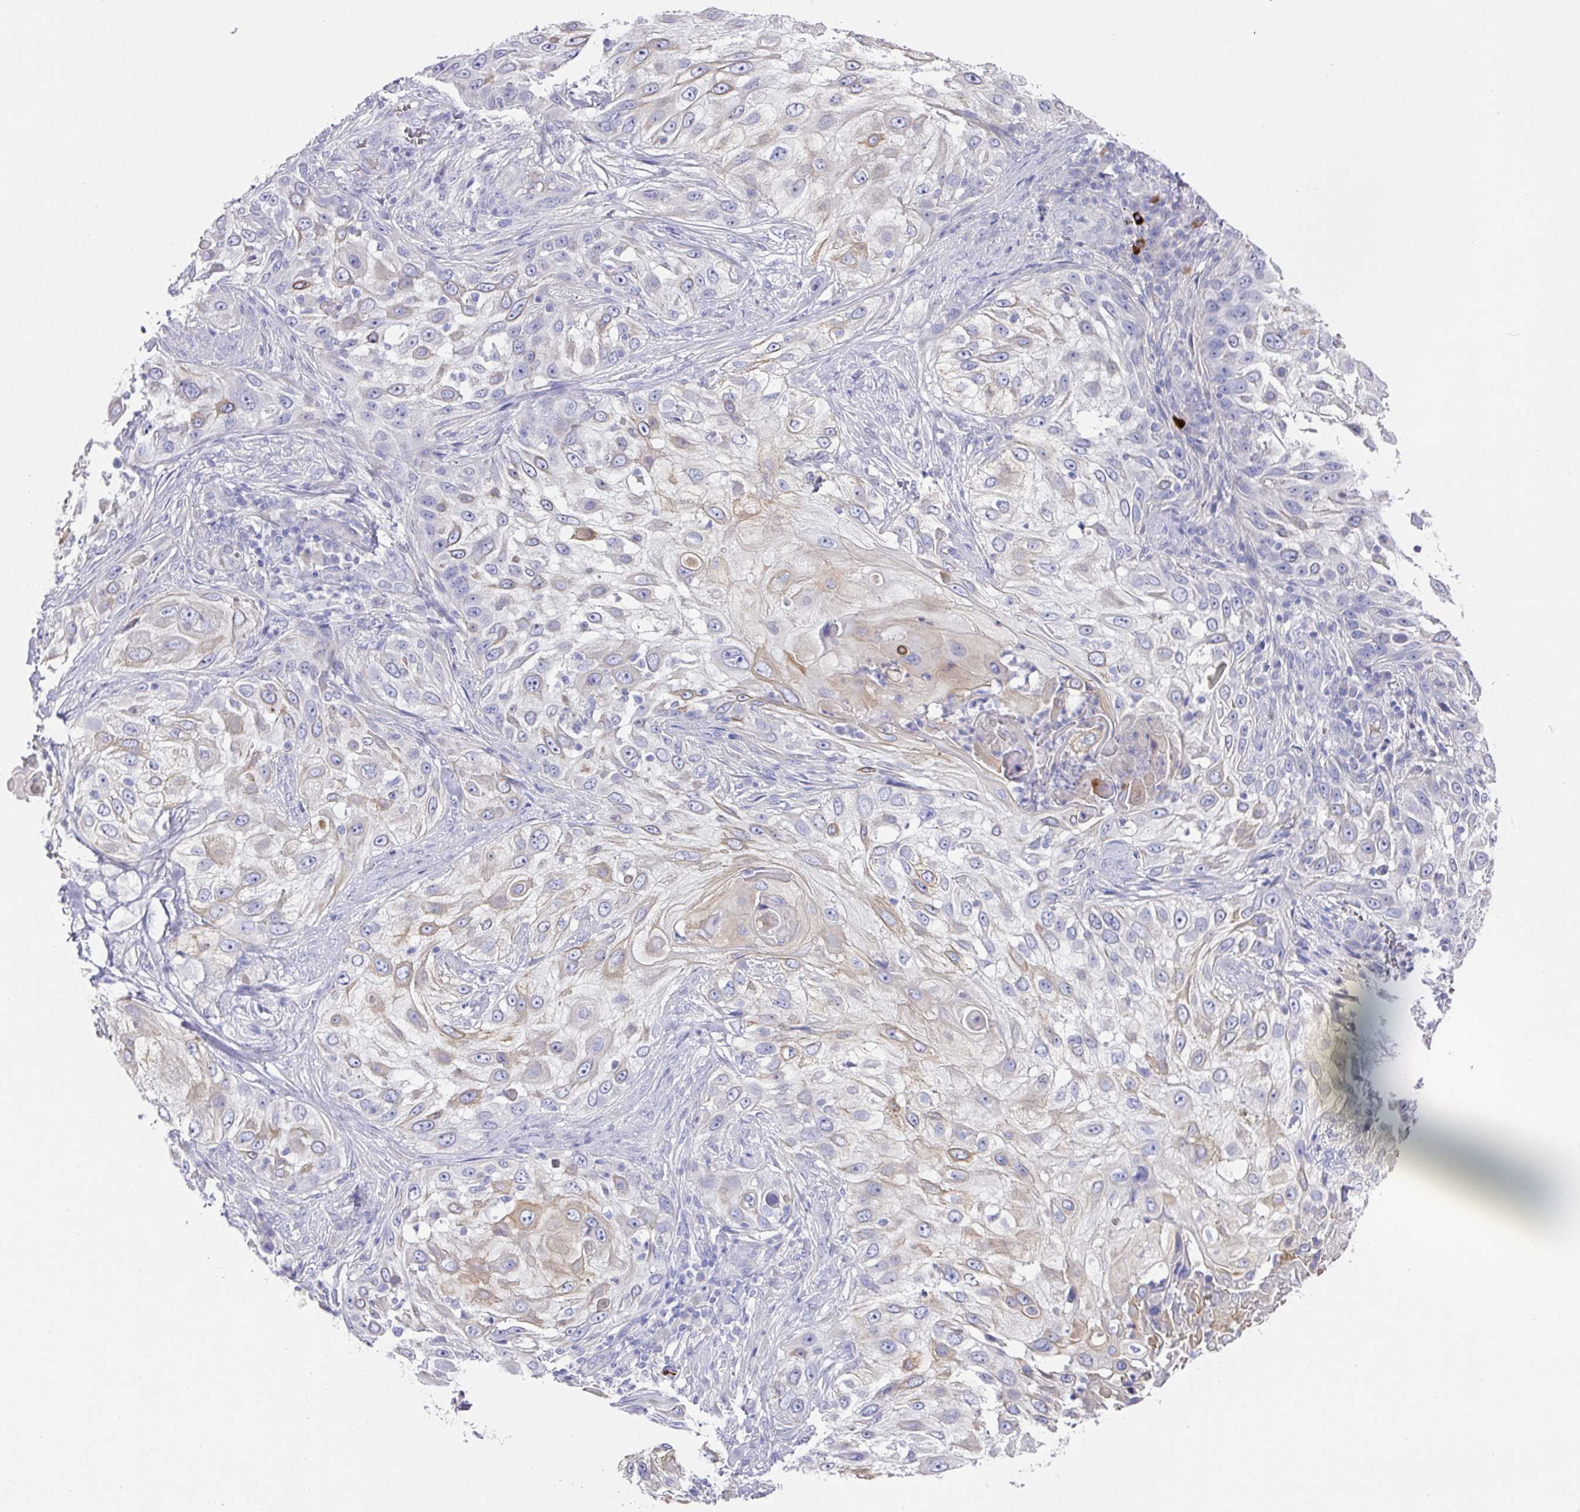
{"staining": {"intensity": "weak", "quantity": "25%-75%", "location": "cytoplasmic/membranous"}, "tissue": "skin cancer", "cell_type": "Tumor cells", "image_type": "cancer", "snomed": [{"axis": "morphology", "description": "Squamous cell carcinoma, NOS"}, {"axis": "topography", "description": "Skin"}], "caption": "About 25%-75% of tumor cells in squamous cell carcinoma (skin) exhibit weak cytoplasmic/membranous protein staining as visualized by brown immunohistochemical staining.", "gene": "TARM1", "patient": {"sex": "female", "age": 44}}